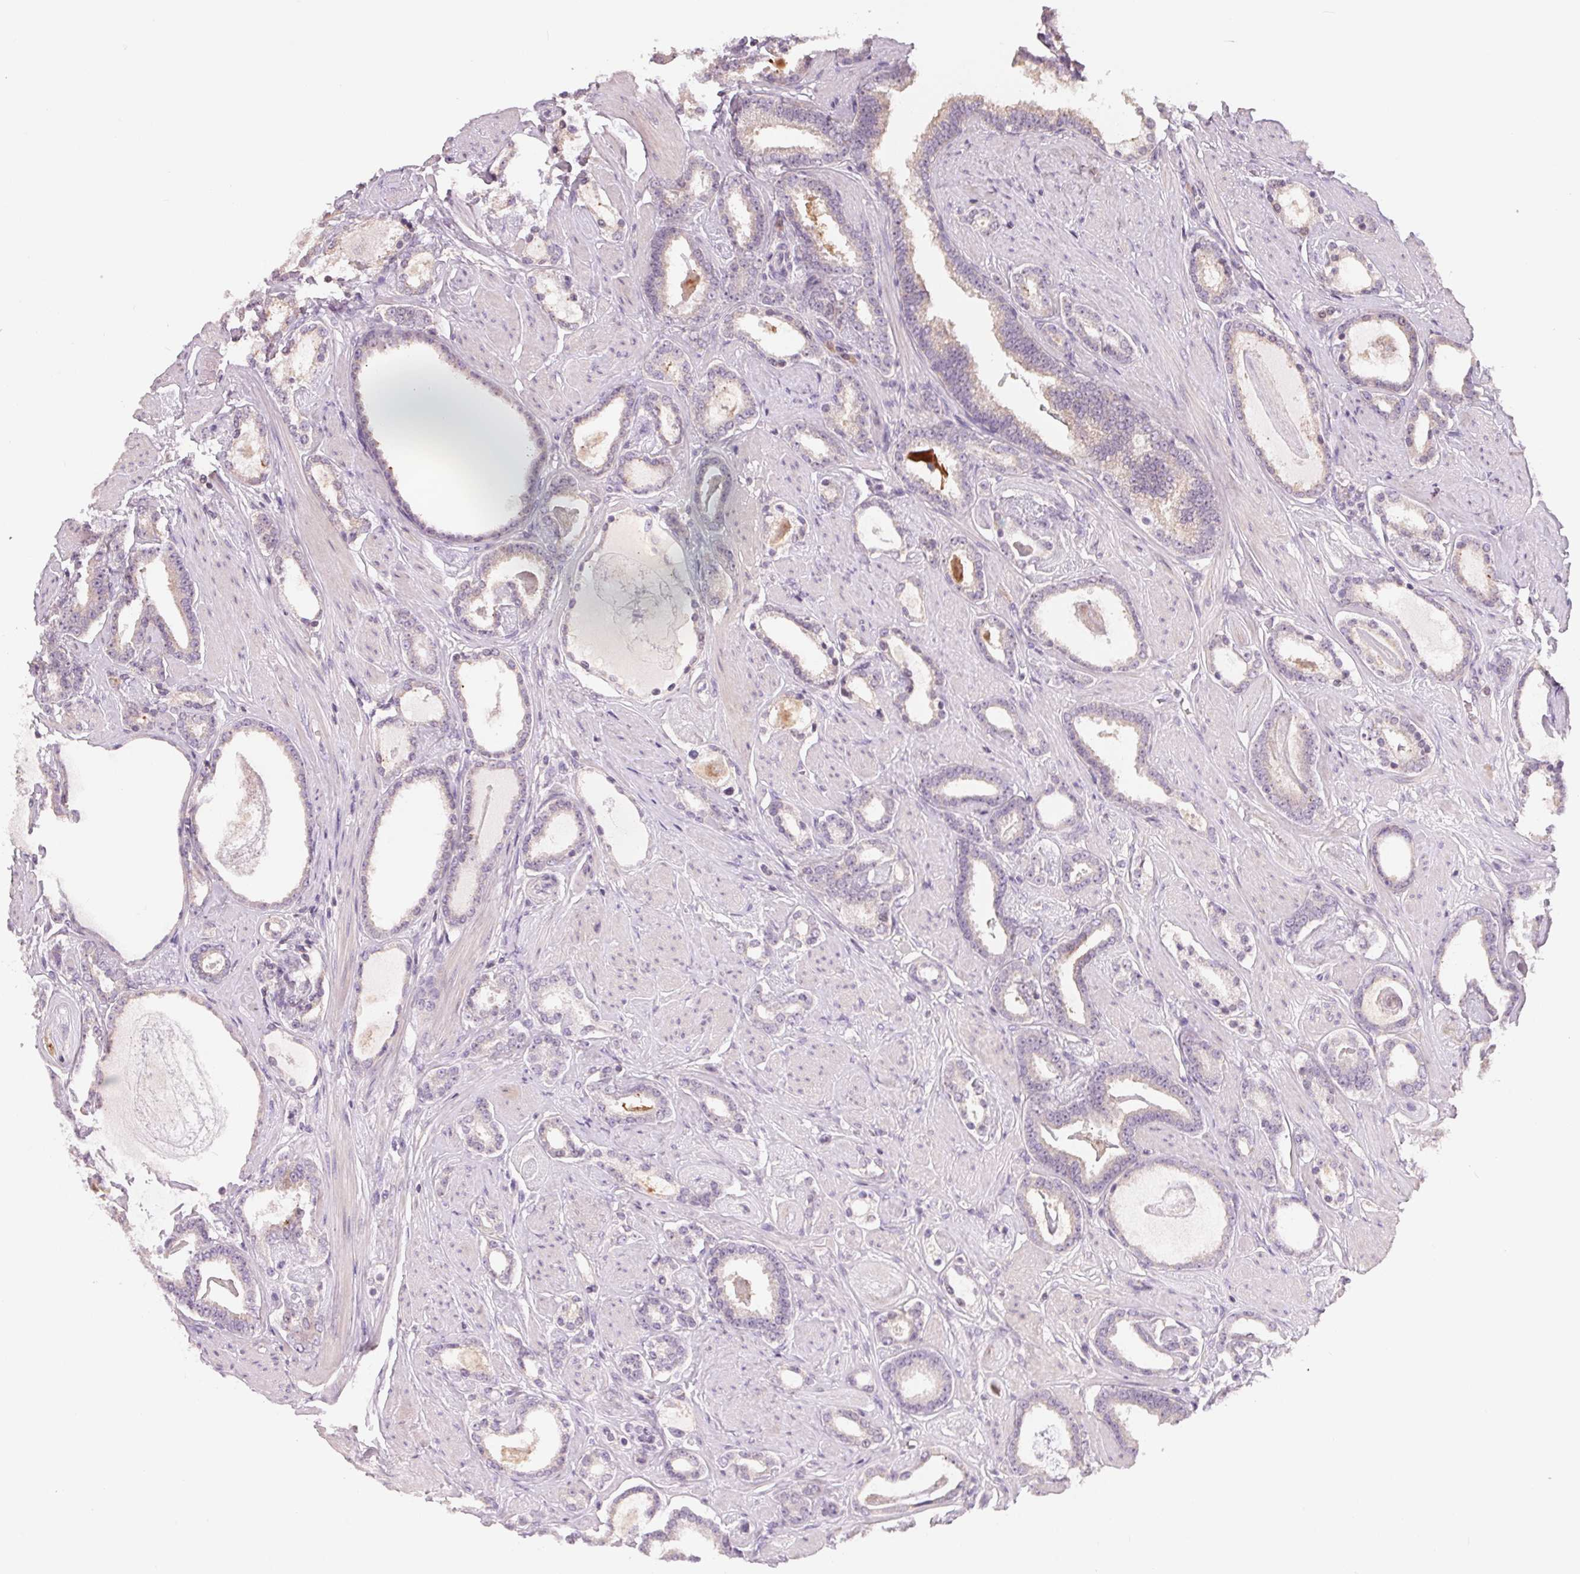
{"staining": {"intensity": "negative", "quantity": "none", "location": "none"}, "tissue": "prostate cancer", "cell_type": "Tumor cells", "image_type": "cancer", "snomed": [{"axis": "morphology", "description": "Adenocarcinoma, High grade"}, {"axis": "topography", "description": "Prostate"}], "caption": "This is an IHC image of prostate adenocarcinoma (high-grade). There is no positivity in tumor cells.", "gene": "VTCN1", "patient": {"sex": "male", "age": 63}}